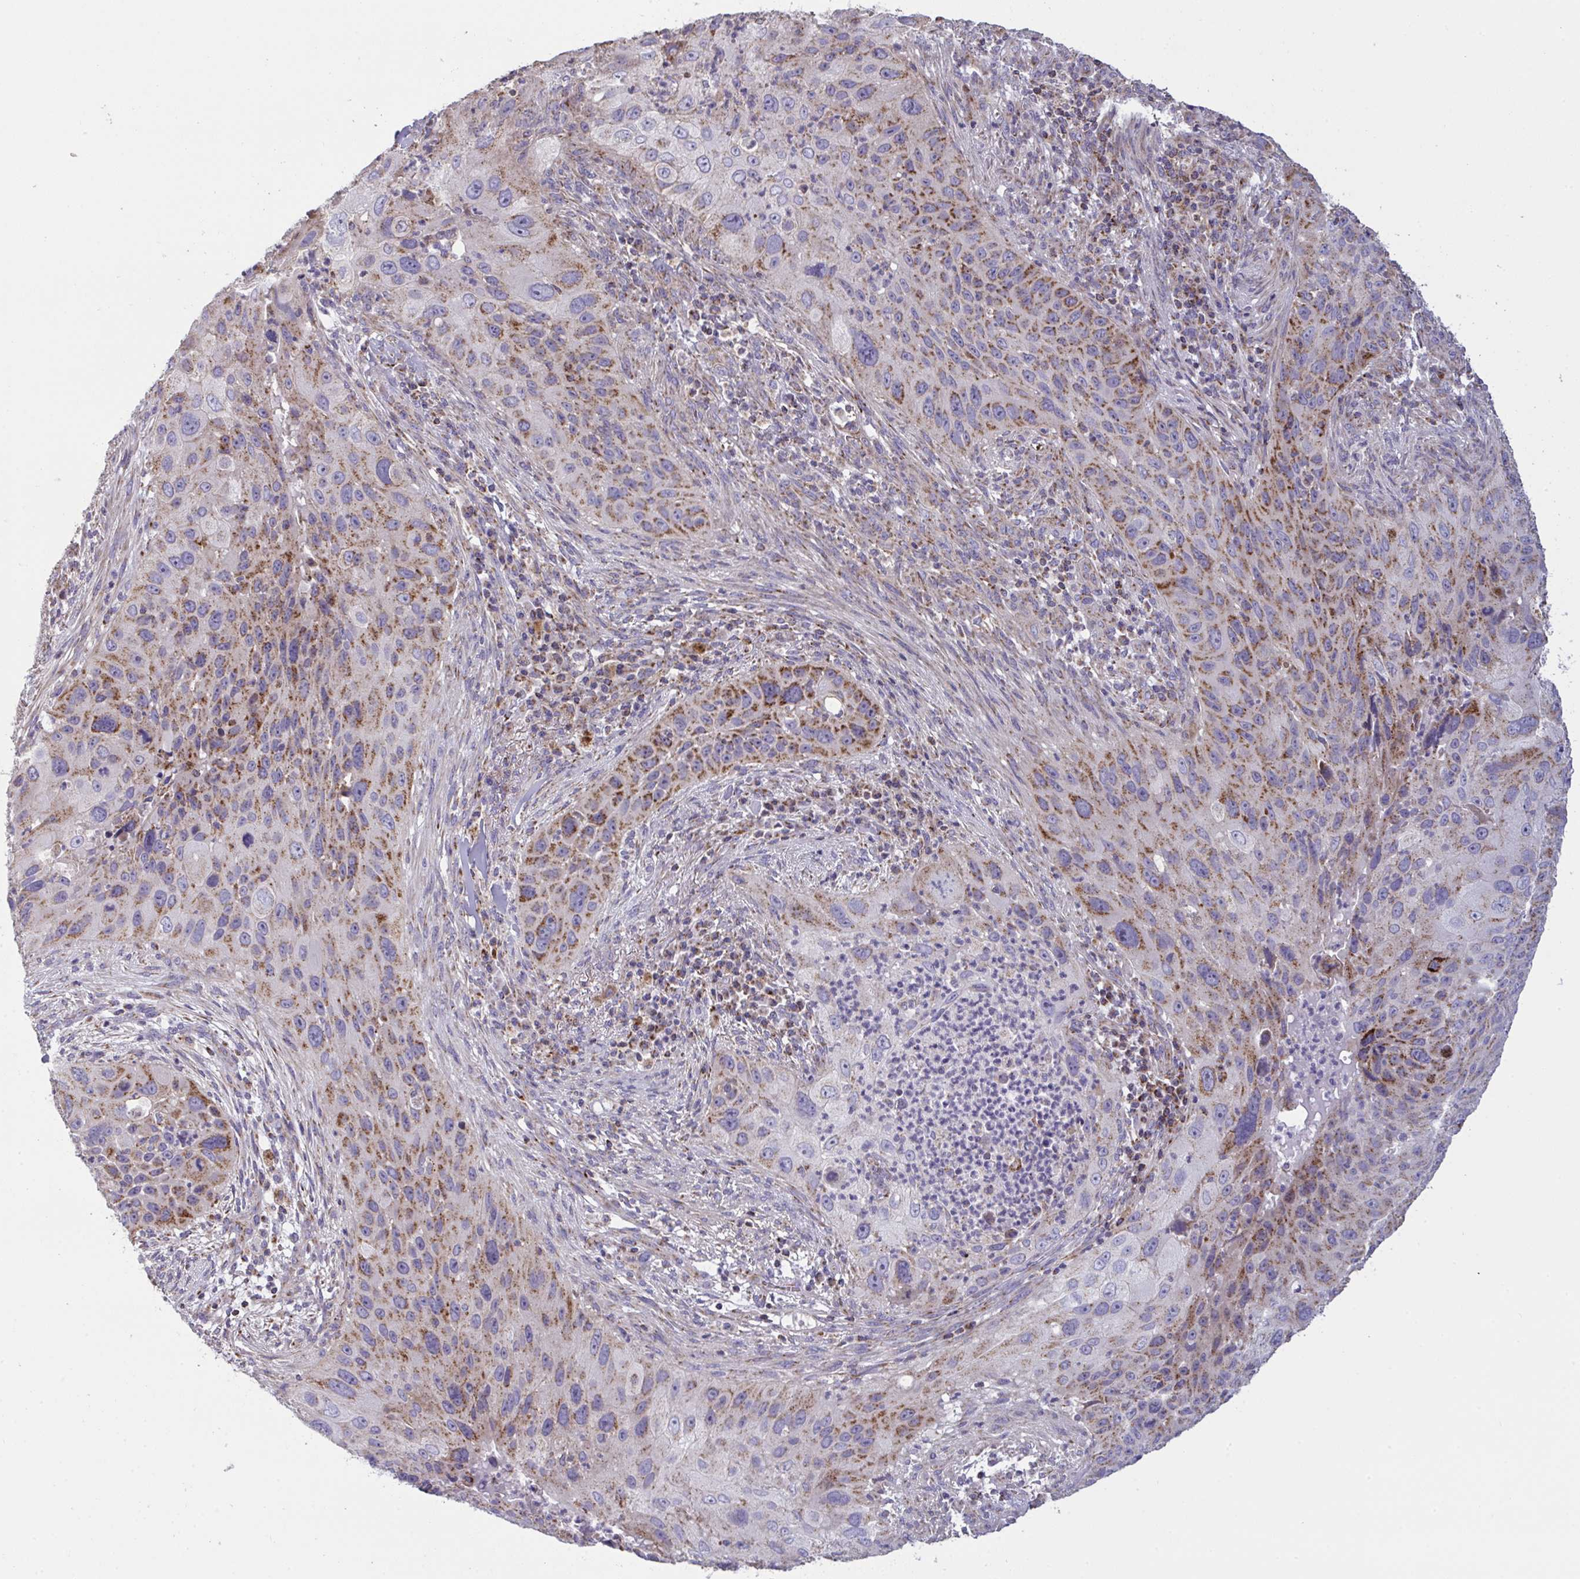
{"staining": {"intensity": "strong", "quantity": "25%-75%", "location": "cytoplasmic/membranous"}, "tissue": "lung cancer", "cell_type": "Tumor cells", "image_type": "cancer", "snomed": [{"axis": "morphology", "description": "Squamous cell carcinoma, NOS"}, {"axis": "topography", "description": "Lung"}], "caption": "A photomicrograph showing strong cytoplasmic/membranous staining in approximately 25%-75% of tumor cells in lung cancer (squamous cell carcinoma), as visualized by brown immunohistochemical staining.", "gene": "MICOS10", "patient": {"sex": "male", "age": 63}}